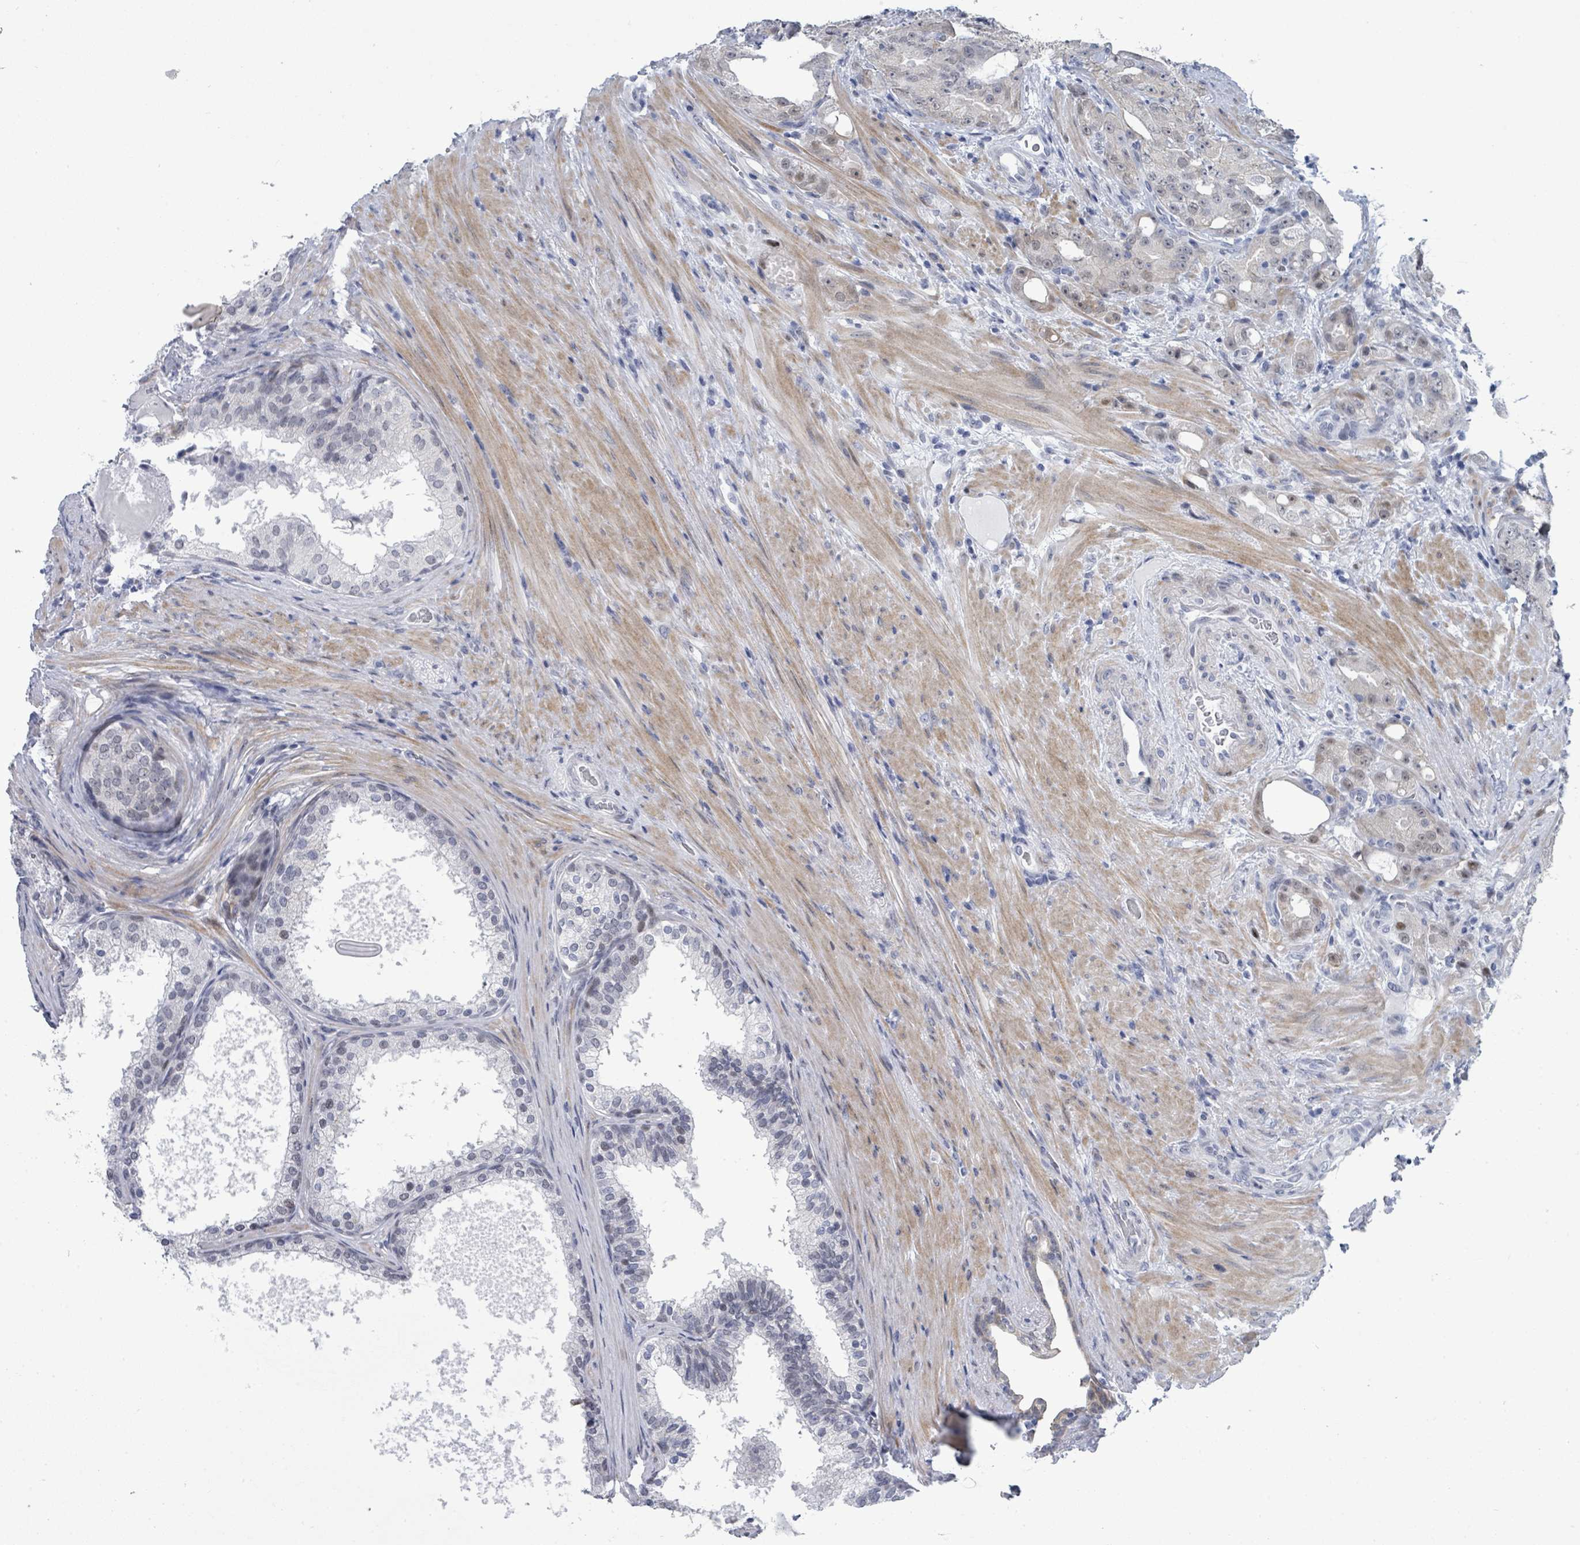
{"staining": {"intensity": "weak", "quantity": "<25%", "location": "nuclear"}, "tissue": "prostate cancer", "cell_type": "Tumor cells", "image_type": "cancer", "snomed": [{"axis": "morphology", "description": "Adenocarcinoma, High grade"}, {"axis": "topography", "description": "Prostate"}], "caption": "Prostate cancer was stained to show a protein in brown. There is no significant expression in tumor cells.", "gene": "CT45A5", "patient": {"sex": "male", "age": 69}}